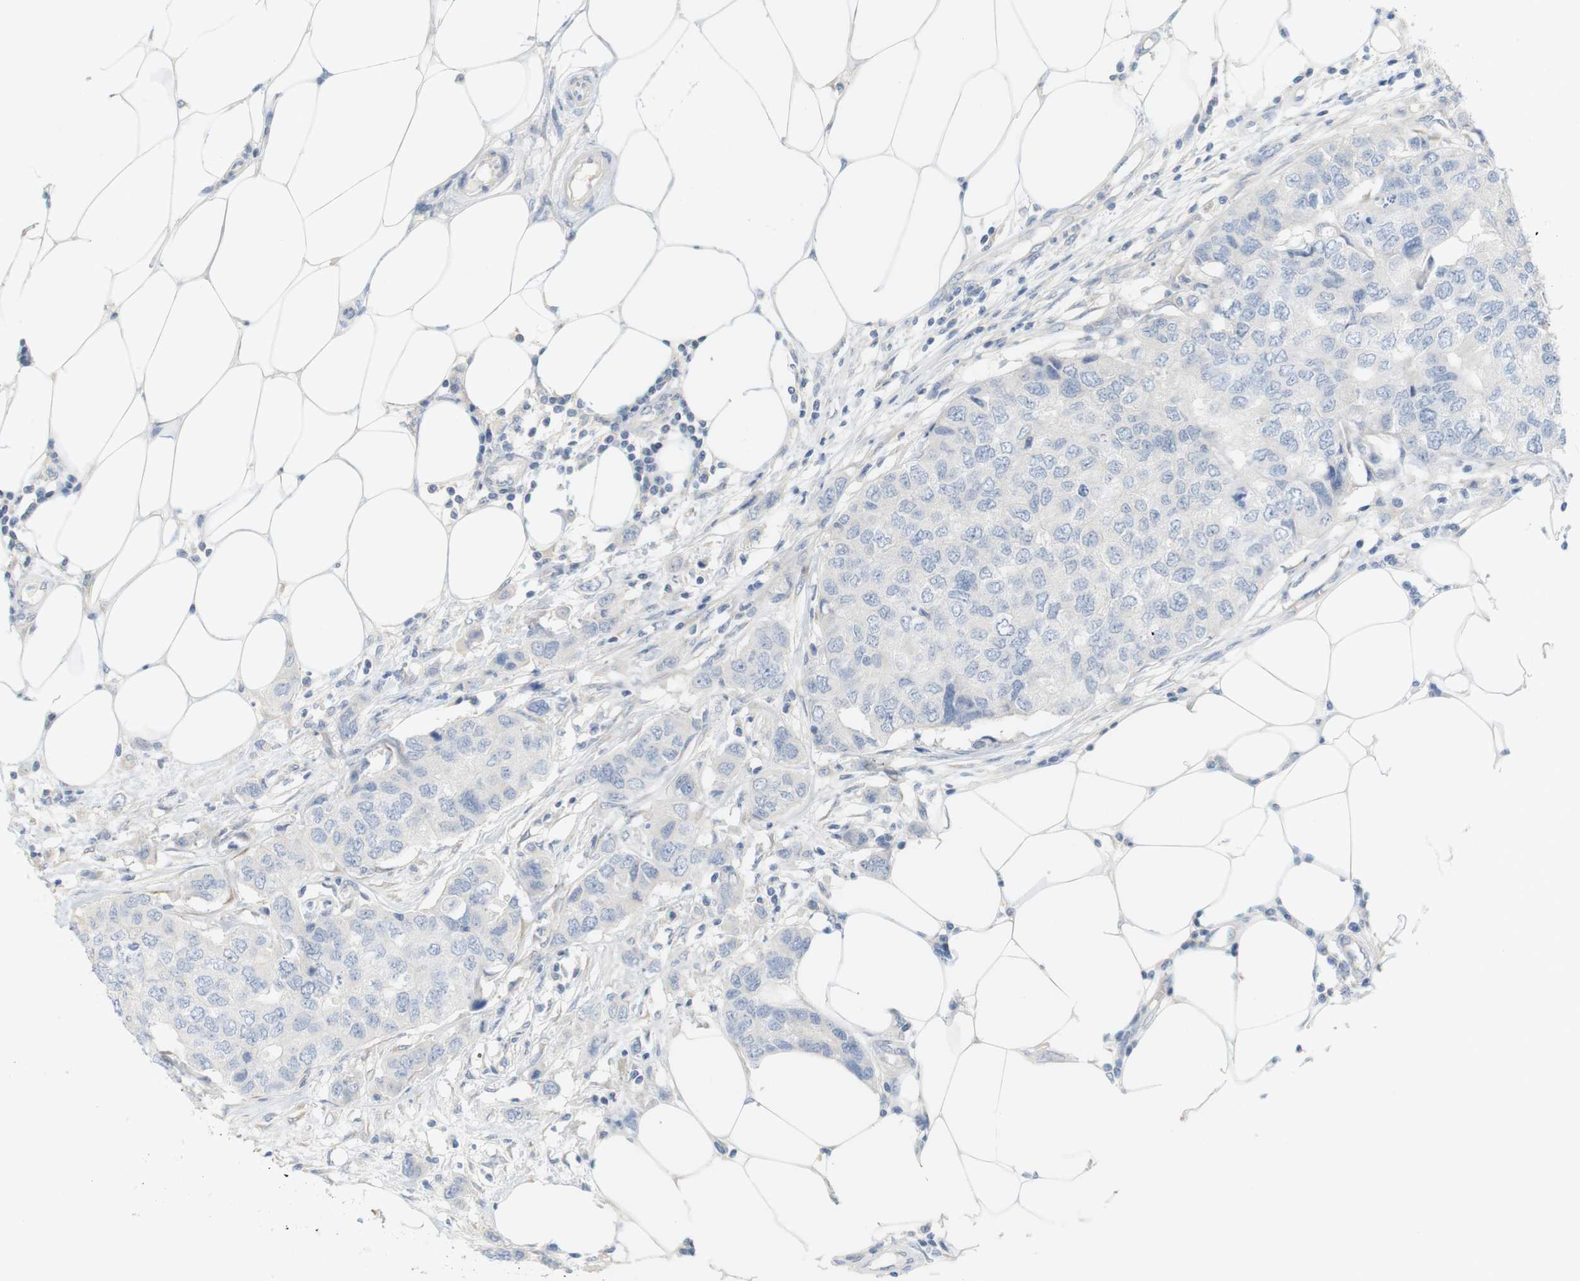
{"staining": {"intensity": "negative", "quantity": "none", "location": "none"}, "tissue": "breast cancer", "cell_type": "Tumor cells", "image_type": "cancer", "snomed": [{"axis": "morphology", "description": "Duct carcinoma"}, {"axis": "topography", "description": "Breast"}], "caption": "An immunohistochemistry (IHC) image of invasive ductal carcinoma (breast) is shown. There is no staining in tumor cells of invasive ductal carcinoma (breast).", "gene": "RGS9", "patient": {"sex": "female", "age": 50}}